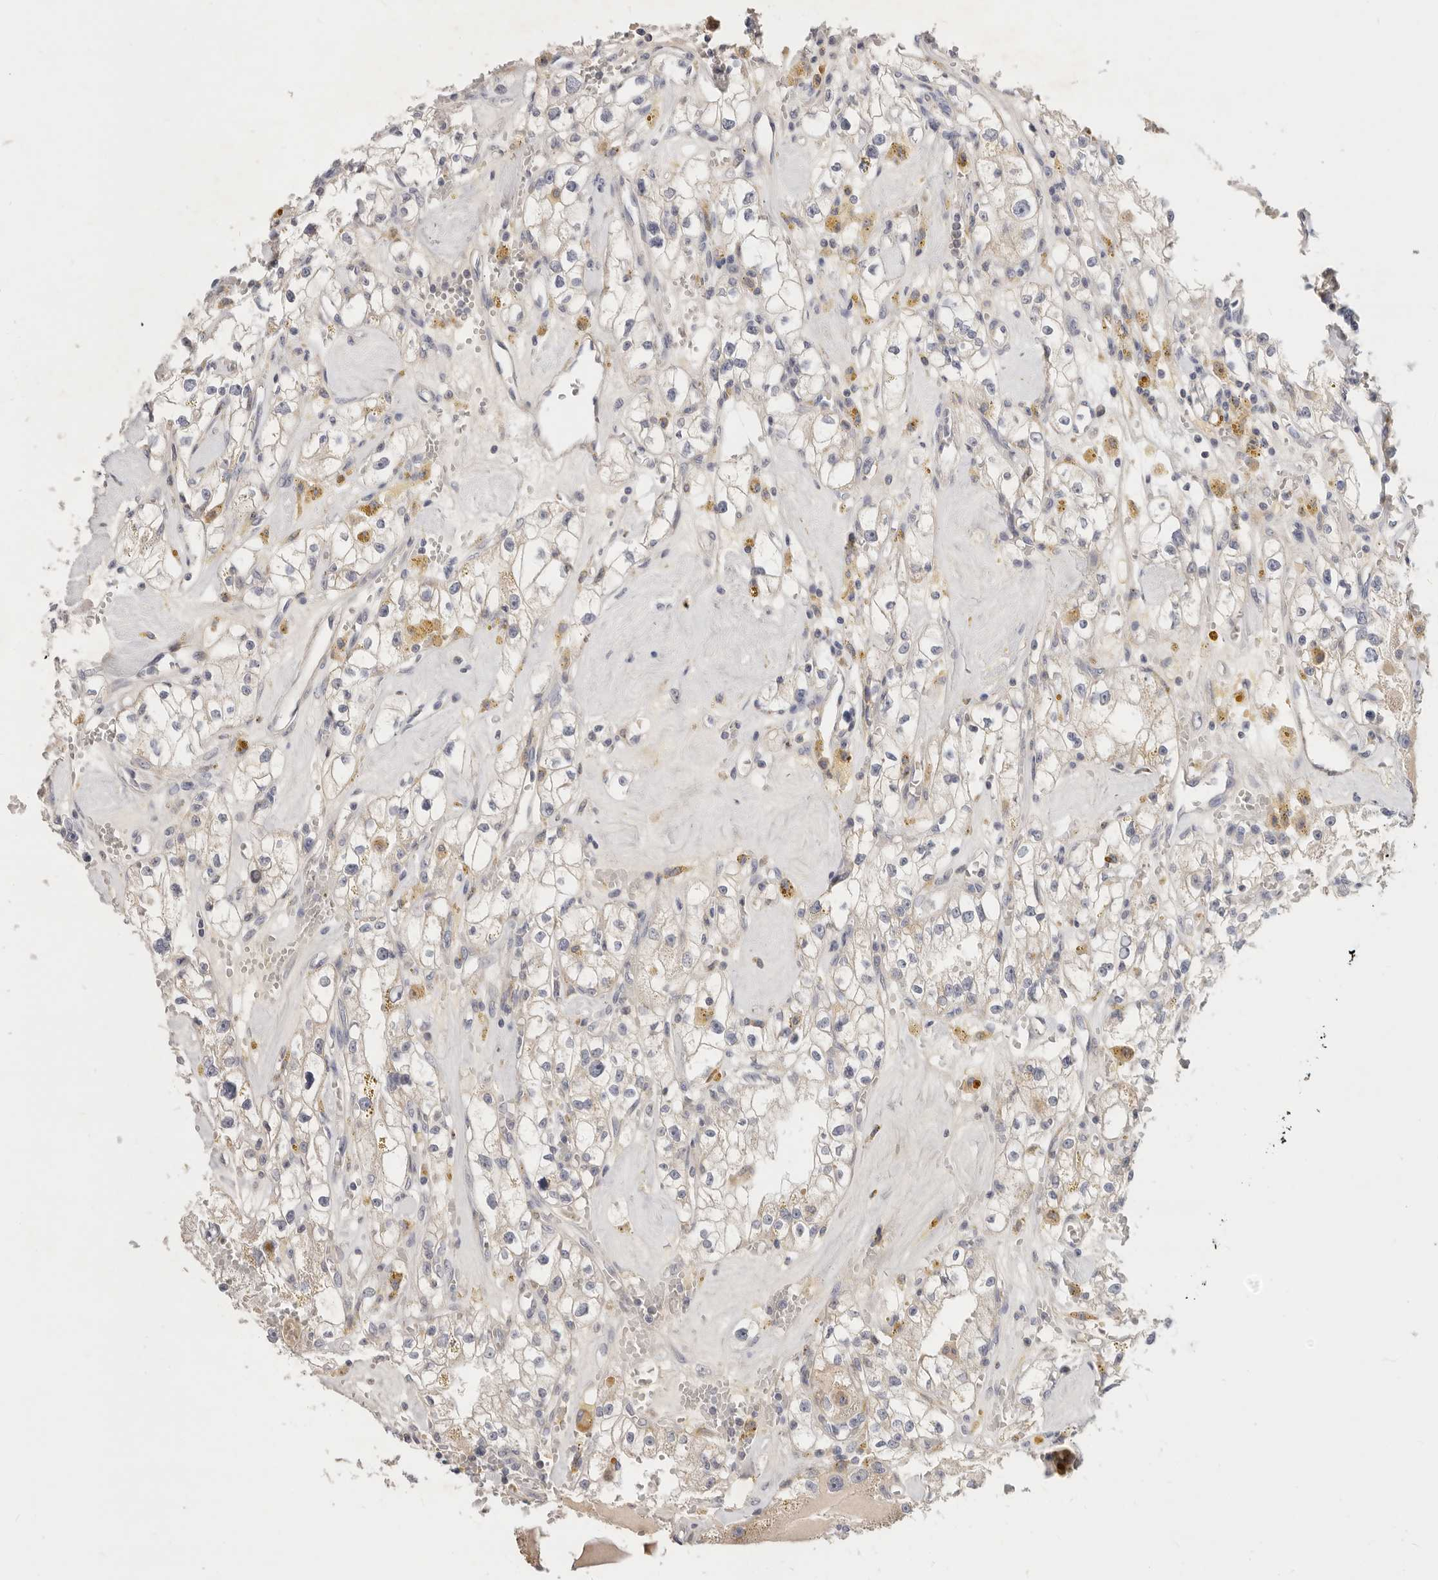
{"staining": {"intensity": "weak", "quantity": "<25%", "location": "cytoplasmic/membranous"}, "tissue": "renal cancer", "cell_type": "Tumor cells", "image_type": "cancer", "snomed": [{"axis": "morphology", "description": "Adenocarcinoma, NOS"}, {"axis": "topography", "description": "Kidney"}], "caption": "An immunohistochemistry (IHC) histopathology image of adenocarcinoma (renal) is shown. There is no staining in tumor cells of adenocarcinoma (renal). Brightfield microscopy of IHC stained with DAB (brown) and hematoxylin (blue), captured at high magnification.", "gene": "TFB2M", "patient": {"sex": "male", "age": 56}}